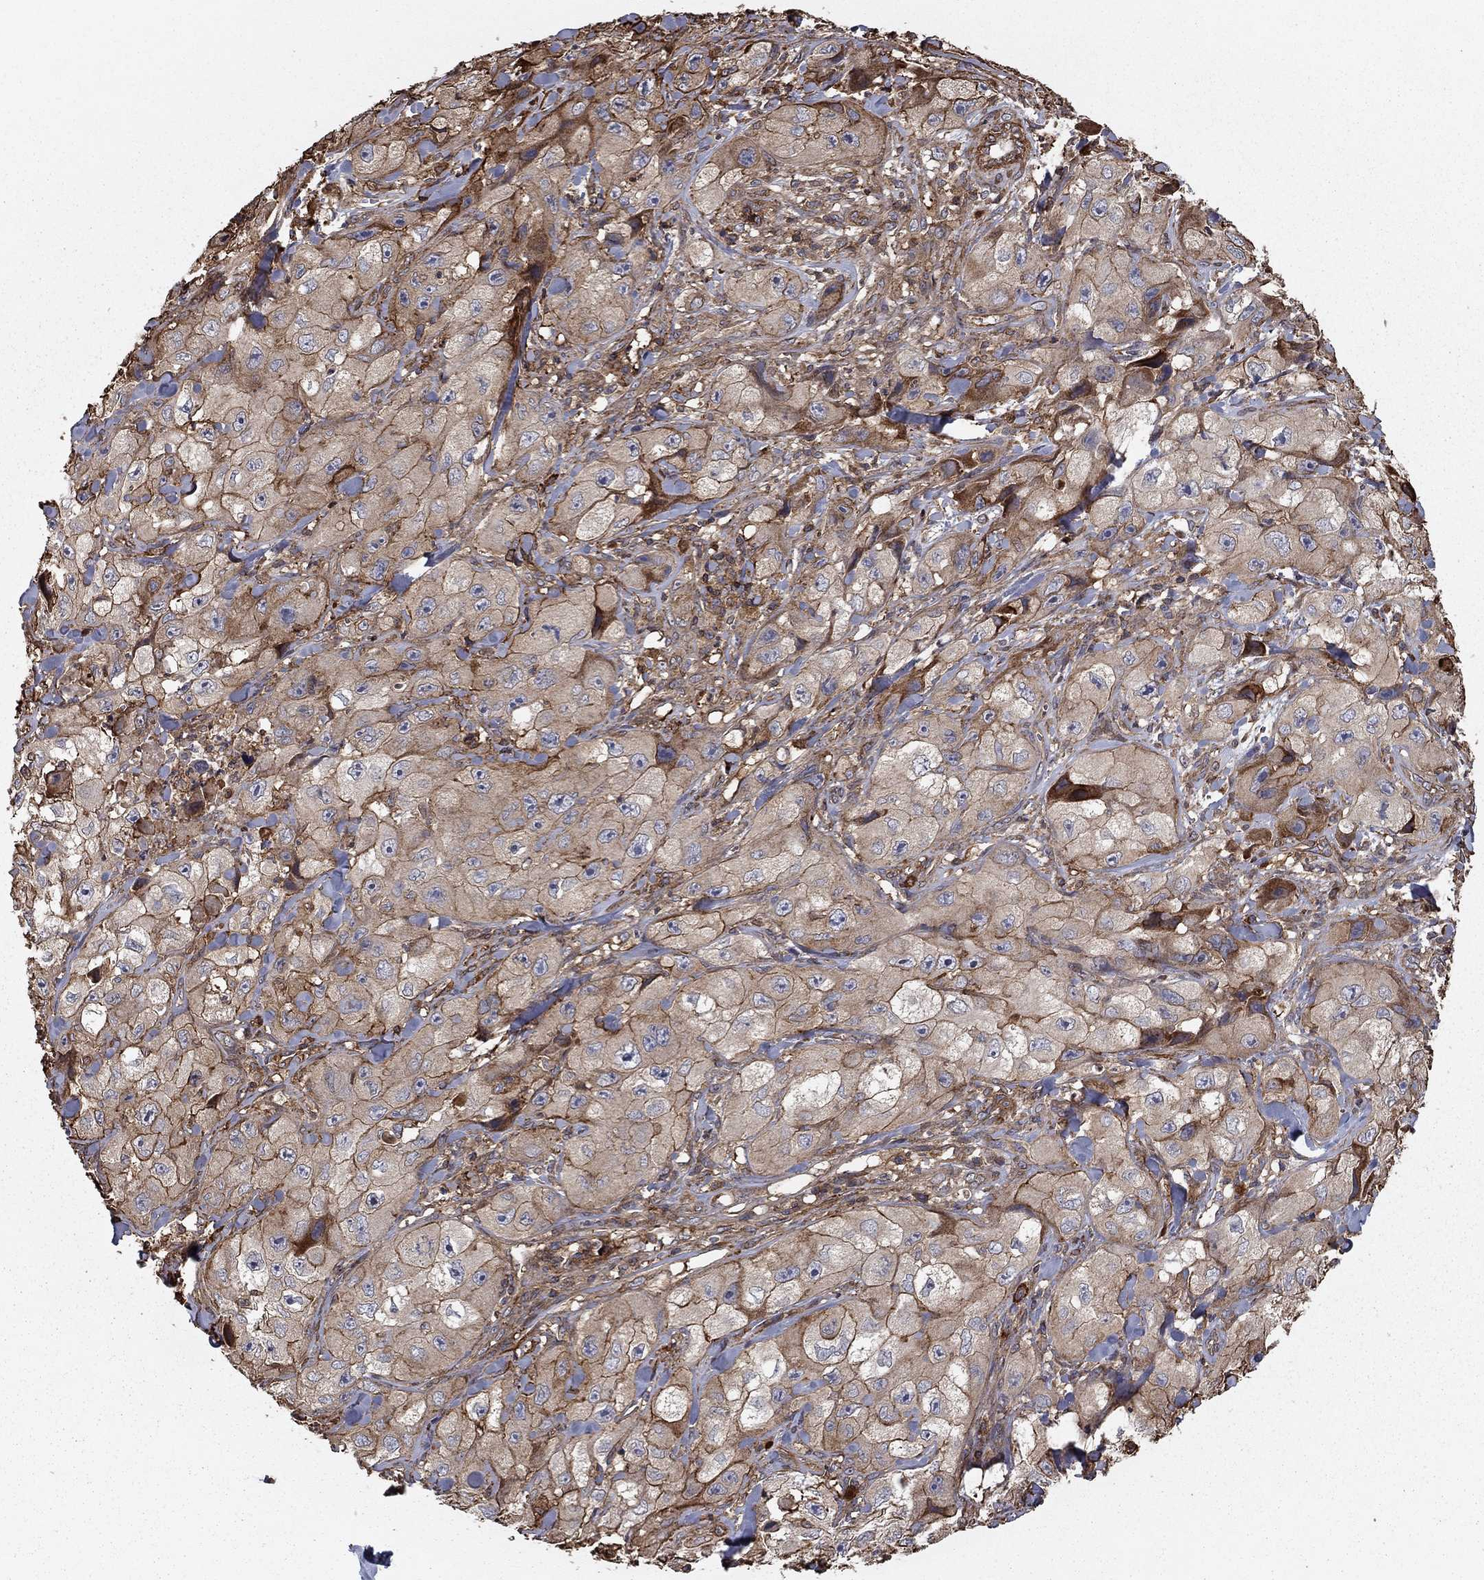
{"staining": {"intensity": "moderate", "quantity": "<25%", "location": "cytoplasmic/membranous"}, "tissue": "skin cancer", "cell_type": "Tumor cells", "image_type": "cancer", "snomed": [{"axis": "morphology", "description": "Squamous cell carcinoma, NOS"}, {"axis": "topography", "description": "Skin"}, {"axis": "topography", "description": "Subcutis"}], "caption": "Moderate cytoplasmic/membranous positivity is appreciated in approximately <25% of tumor cells in squamous cell carcinoma (skin).", "gene": "HABP4", "patient": {"sex": "male", "age": 73}}